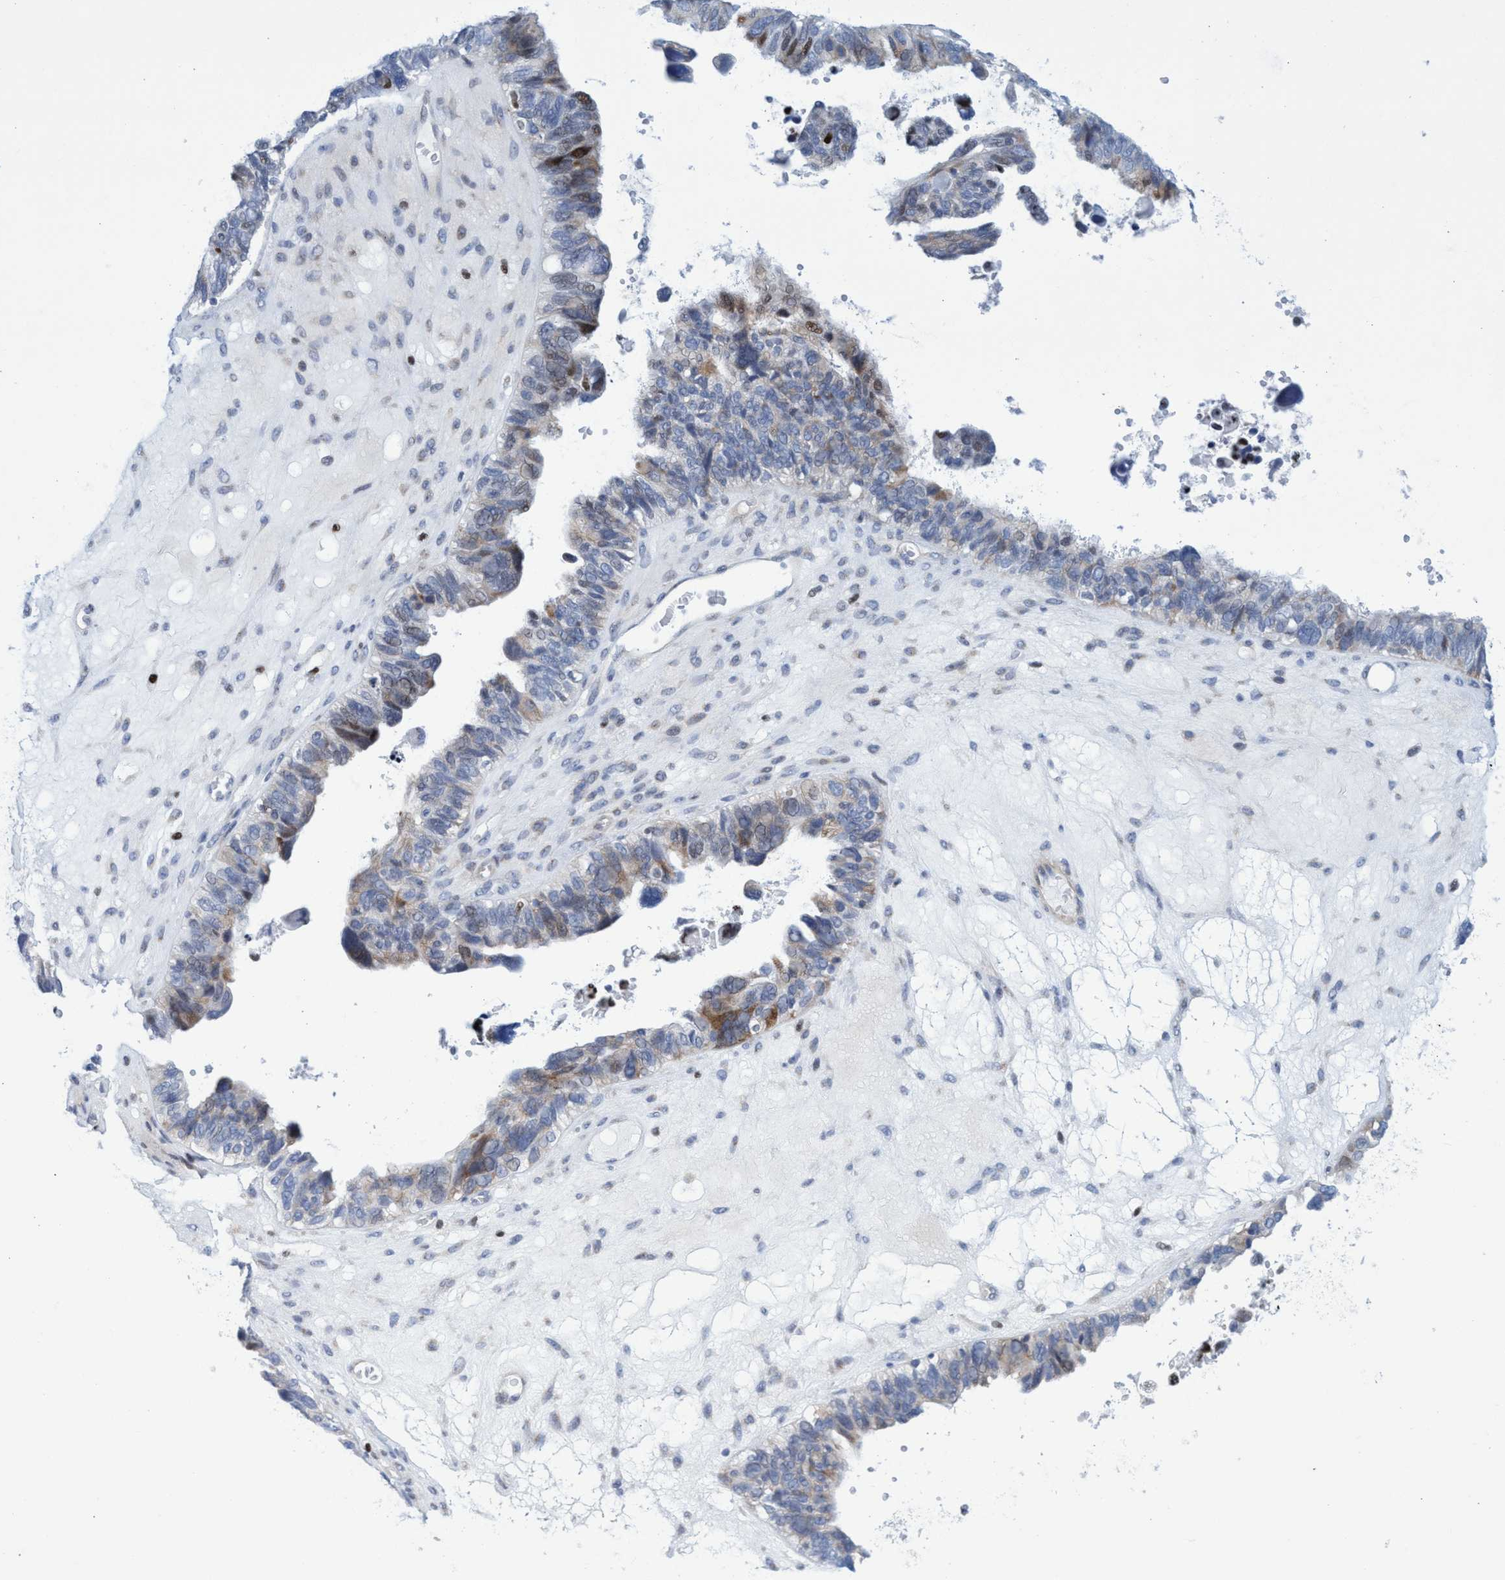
{"staining": {"intensity": "weak", "quantity": "25%-75%", "location": "cytoplasmic/membranous,nuclear"}, "tissue": "ovarian cancer", "cell_type": "Tumor cells", "image_type": "cancer", "snomed": [{"axis": "morphology", "description": "Cystadenocarcinoma, serous, NOS"}, {"axis": "topography", "description": "Ovary"}], "caption": "DAB (3,3'-diaminobenzidine) immunohistochemical staining of human ovarian serous cystadenocarcinoma displays weak cytoplasmic/membranous and nuclear protein positivity in approximately 25%-75% of tumor cells.", "gene": "R3HCC1", "patient": {"sex": "female", "age": 79}}